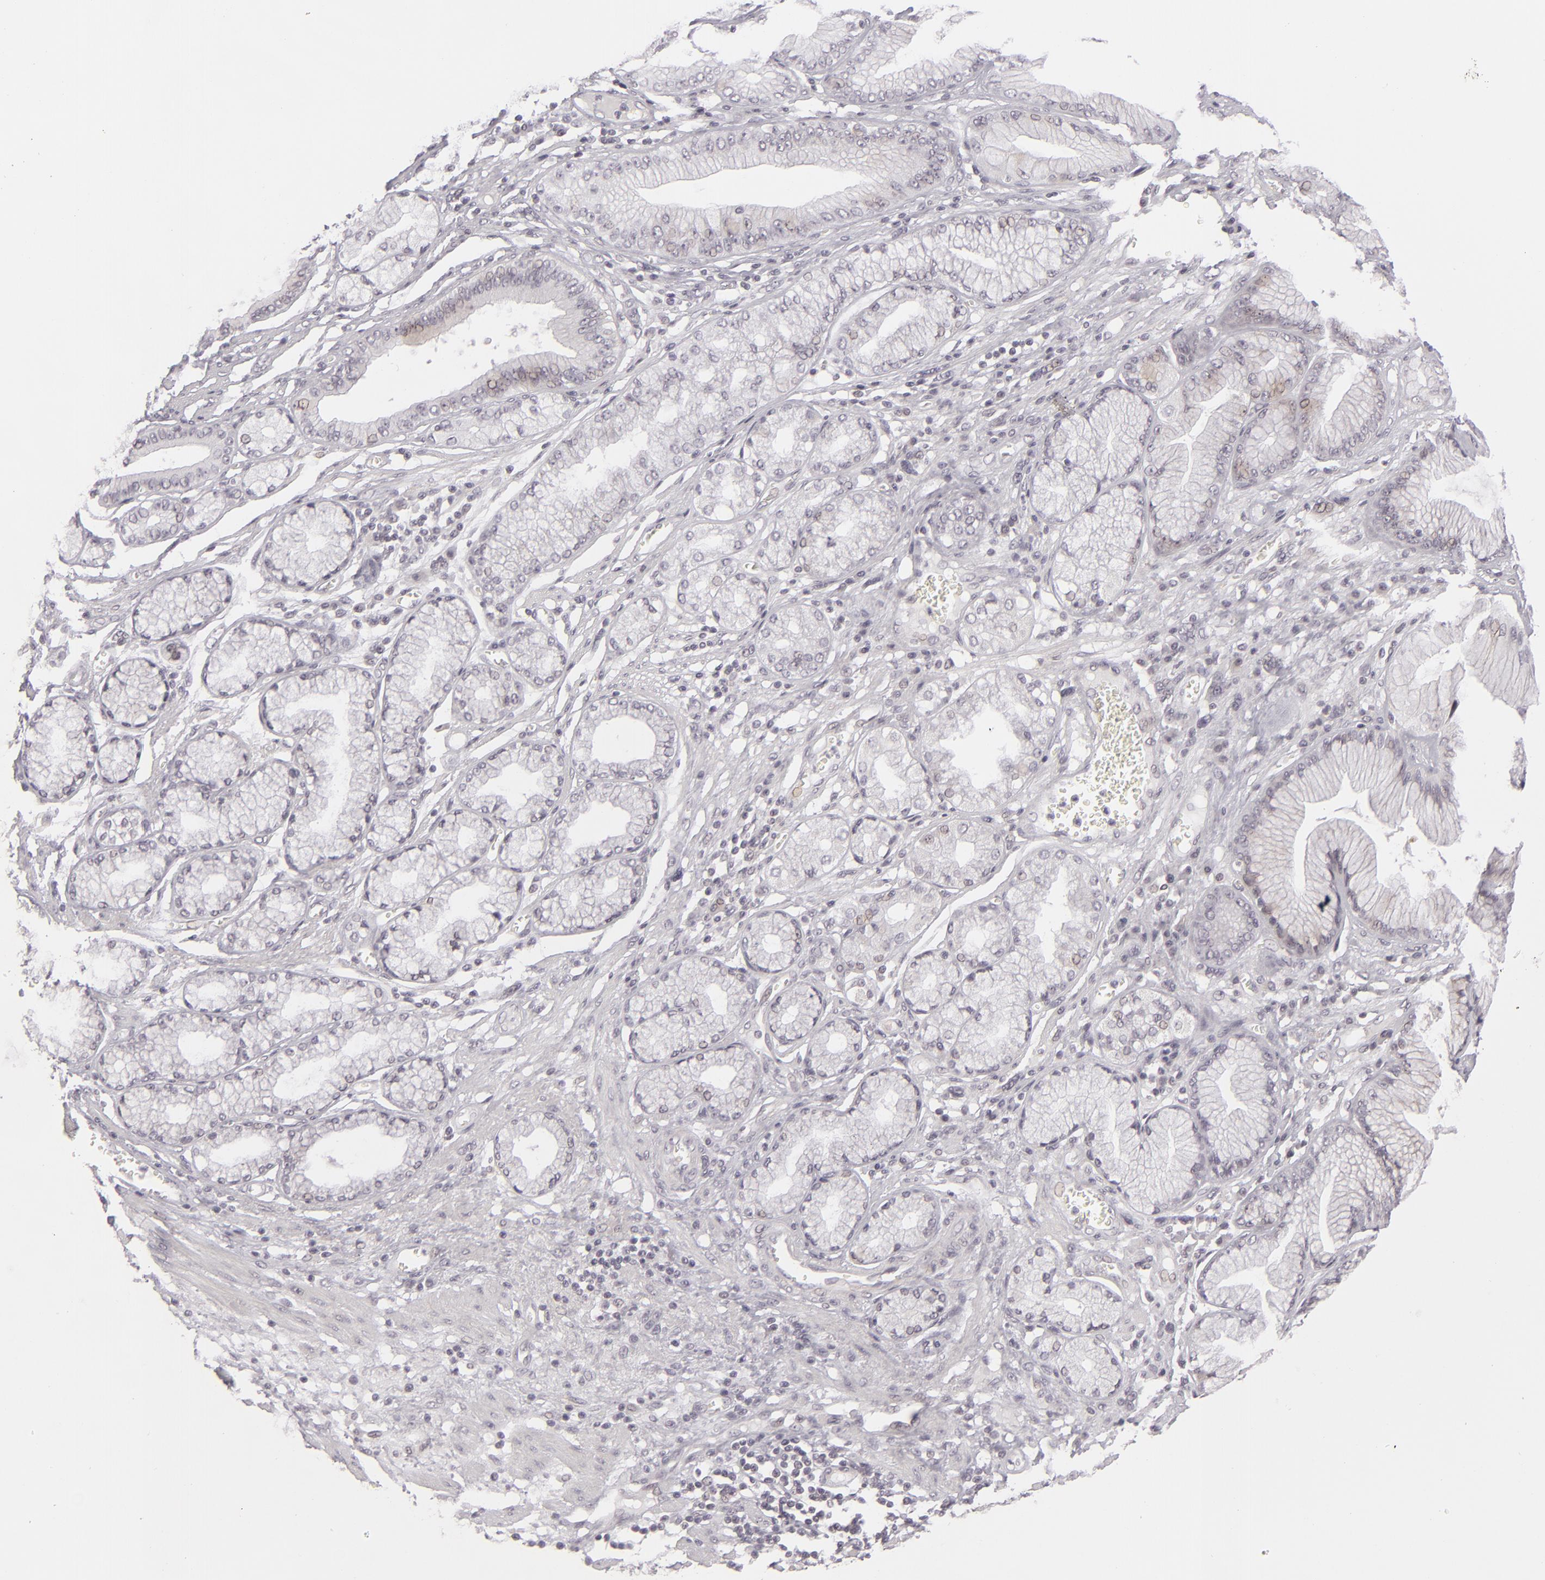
{"staining": {"intensity": "negative", "quantity": "none", "location": "none"}, "tissue": "stomach cancer", "cell_type": "Tumor cells", "image_type": "cancer", "snomed": [{"axis": "morphology", "description": "Adenocarcinoma, NOS"}, {"axis": "topography", "description": "Pancreas"}, {"axis": "topography", "description": "Stomach, upper"}], "caption": "Micrograph shows no protein staining in tumor cells of adenocarcinoma (stomach) tissue.", "gene": "DLG3", "patient": {"sex": "male", "age": 77}}